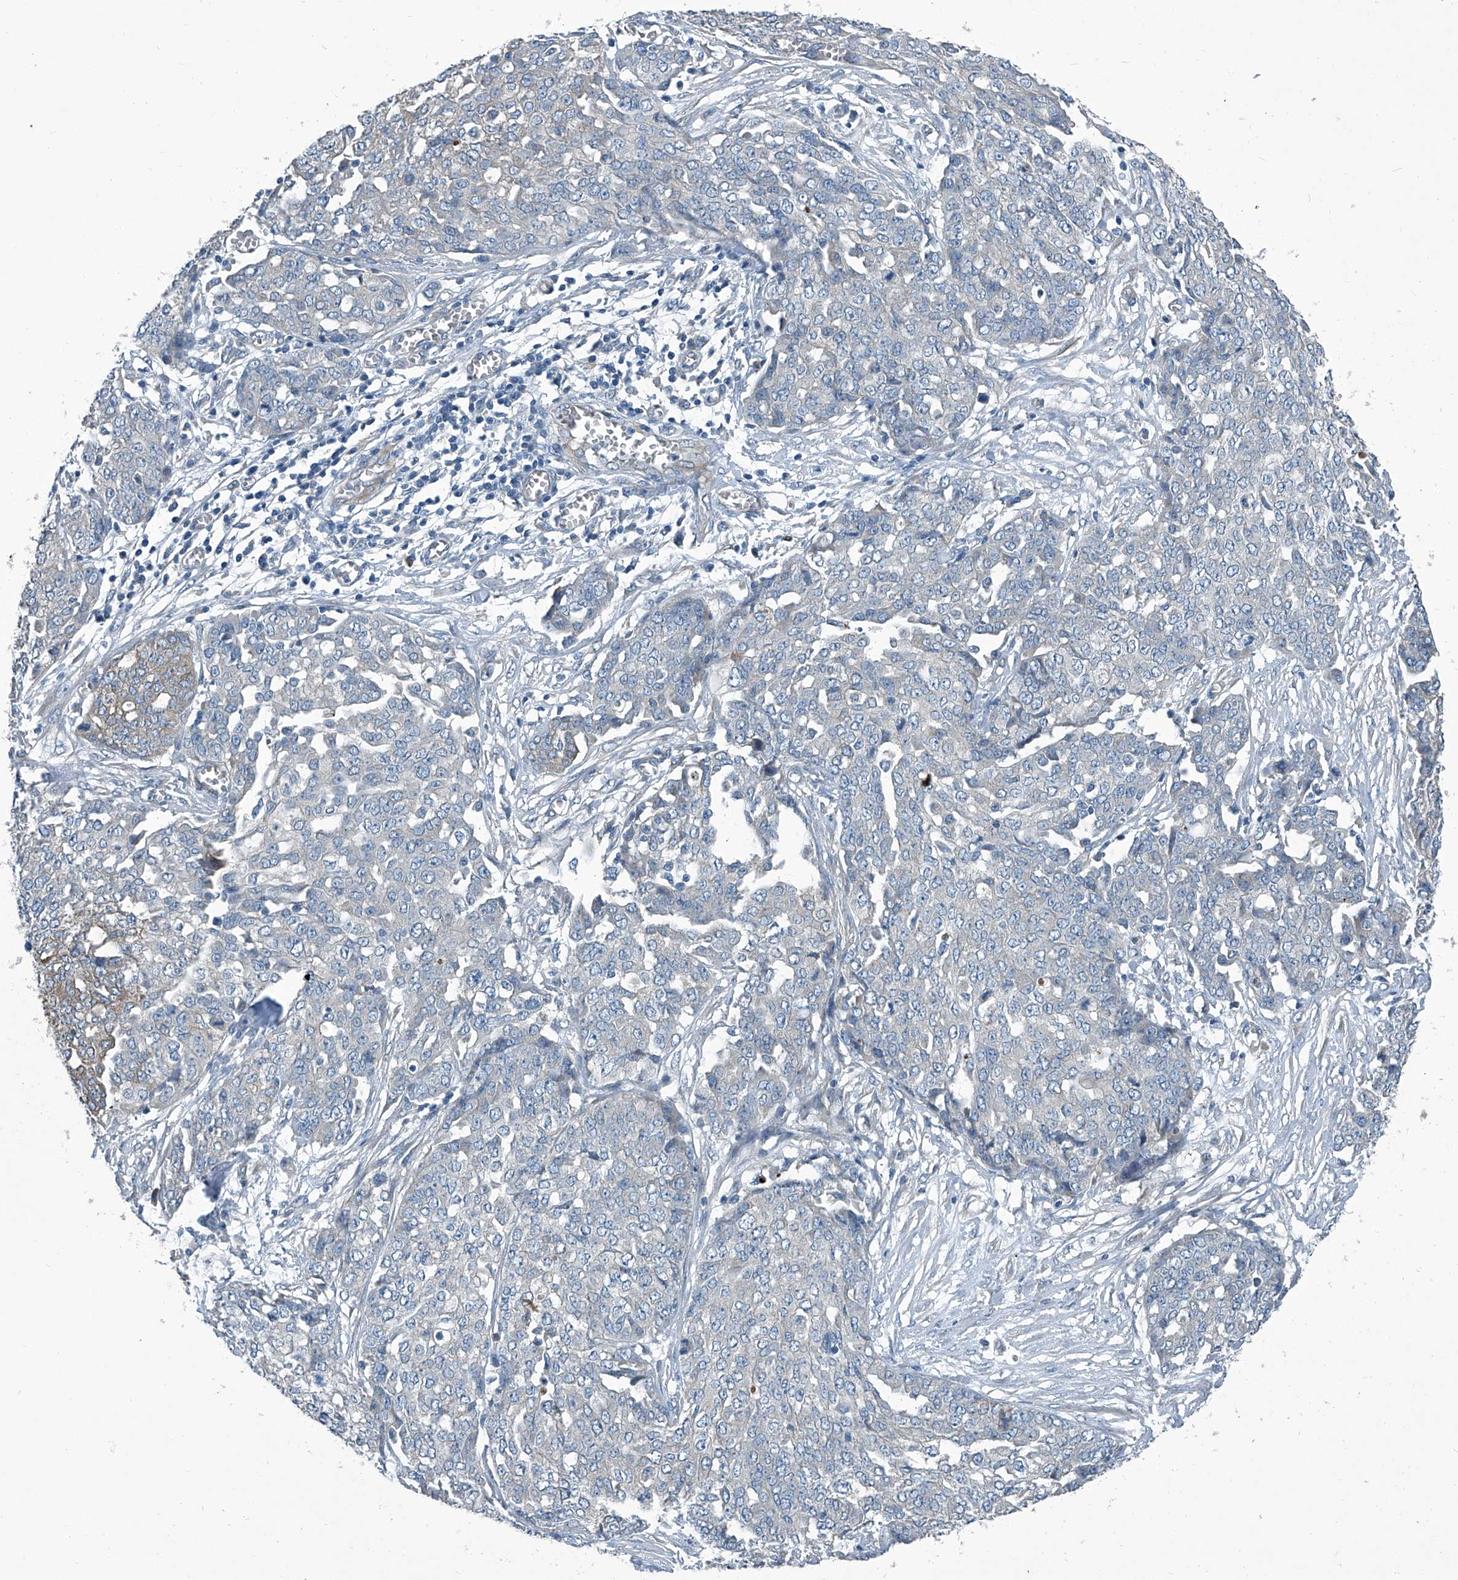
{"staining": {"intensity": "weak", "quantity": "<25%", "location": "cytoplasmic/membranous"}, "tissue": "ovarian cancer", "cell_type": "Tumor cells", "image_type": "cancer", "snomed": [{"axis": "morphology", "description": "Cystadenocarcinoma, serous, NOS"}, {"axis": "topography", "description": "Soft tissue"}, {"axis": "topography", "description": "Ovary"}], "caption": "Ovarian serous cystadenocarcinoma was stained to show a protein in brown. There is no significant expression in tumor cells.", "gene": "SLC26A11", "patient": {"sex": "female", "age": 57}}